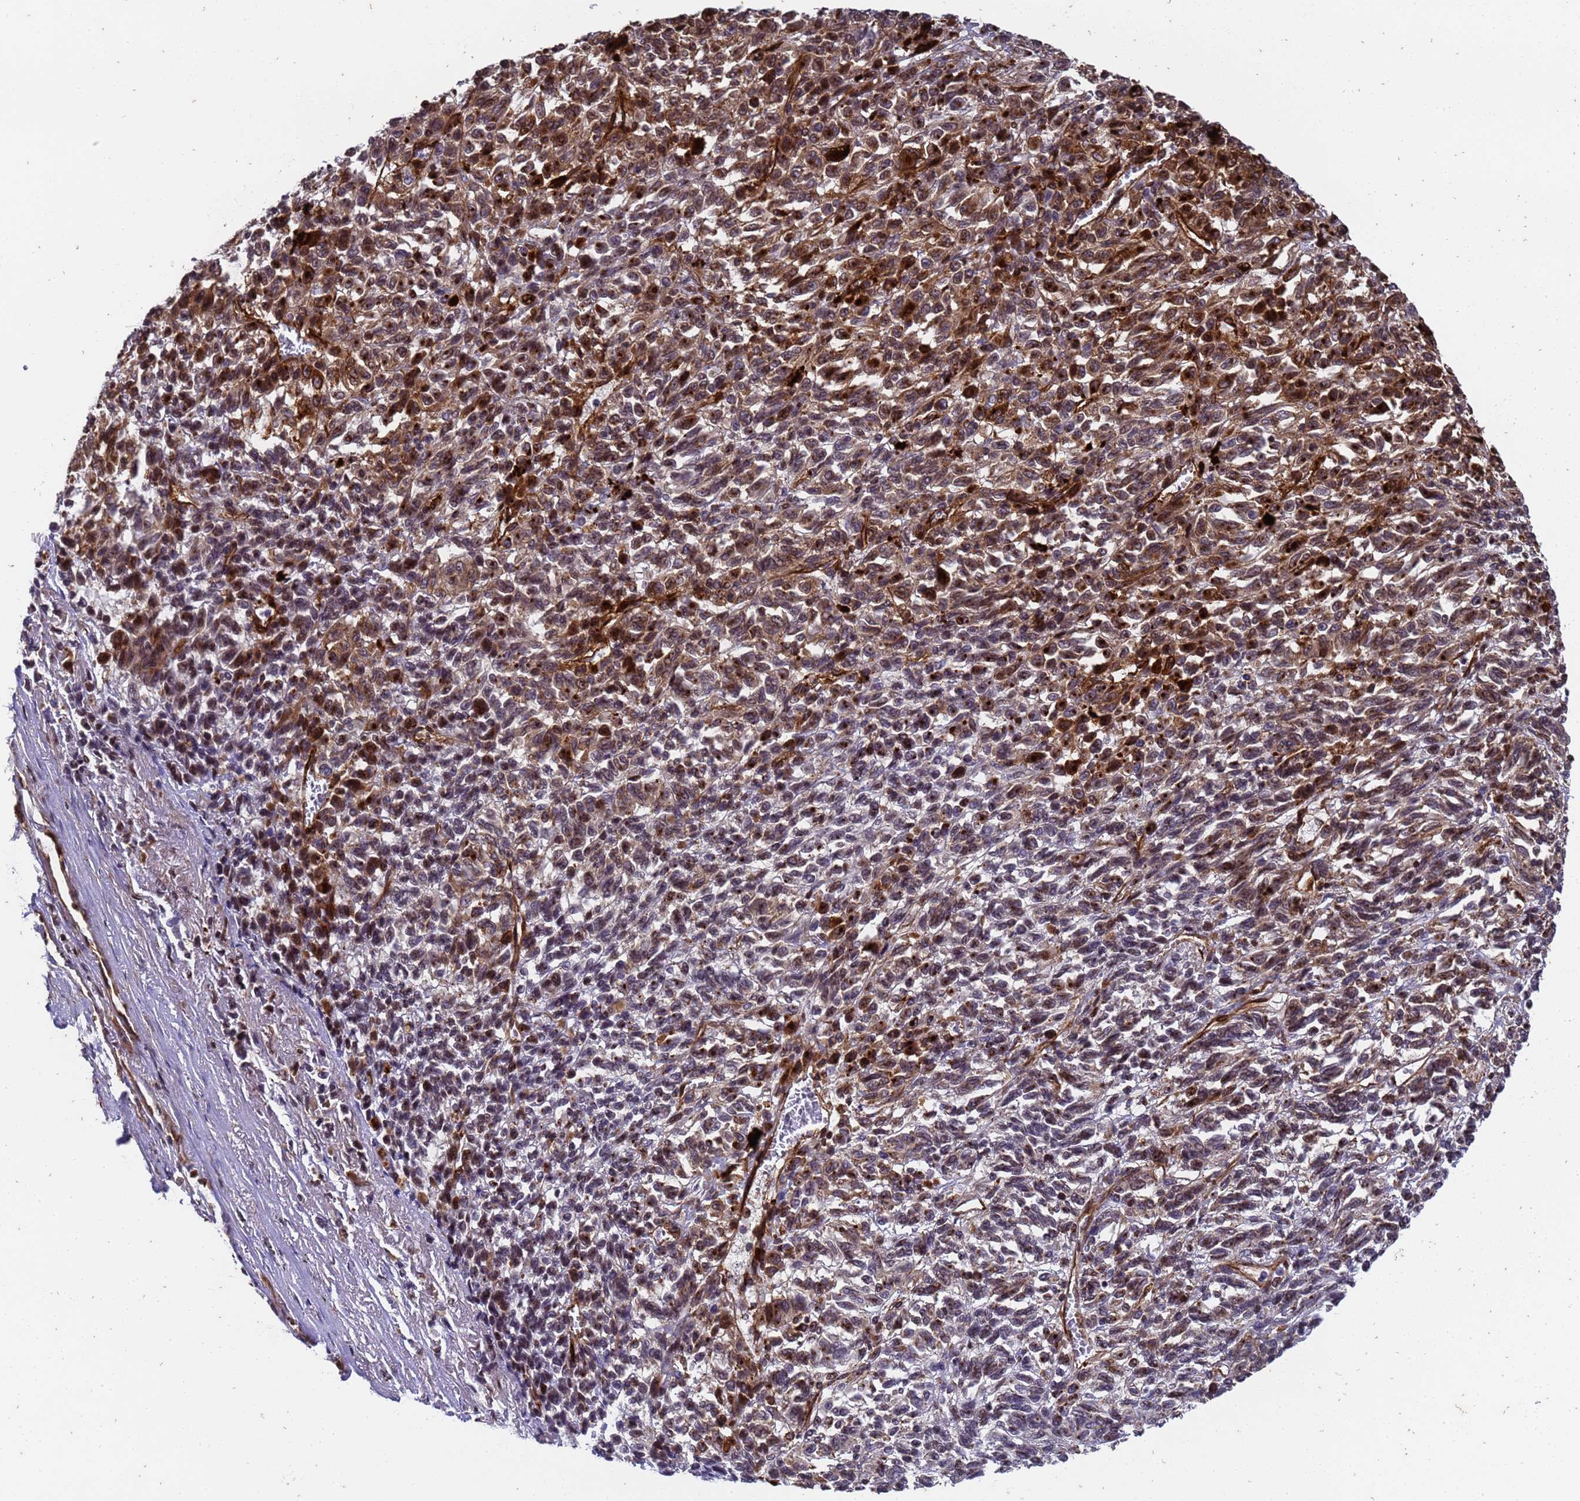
{"staining": {"intensity": "strong", "quantity": "25%-75%", "location": "cytoplasmic/membranous"}, "tissue": "melanoma", "cell_type": "Tumor cells", "image_type": "cancer", "snomed": [{"axis": "morphology", "description": "Malignant melanoma, Metastatic site"}, {"axis": "topography", "description": "Lung"}], "caption": "Immunohistochemical staining of malignant melanoma (metastatic site) demonstrates high levels of strong cytoplasmic/membranous protein expression in approximately 25%-75% of tumor cells.", "gene": "IGFBP7", "patient": {"sex": "male", "age": 64}}